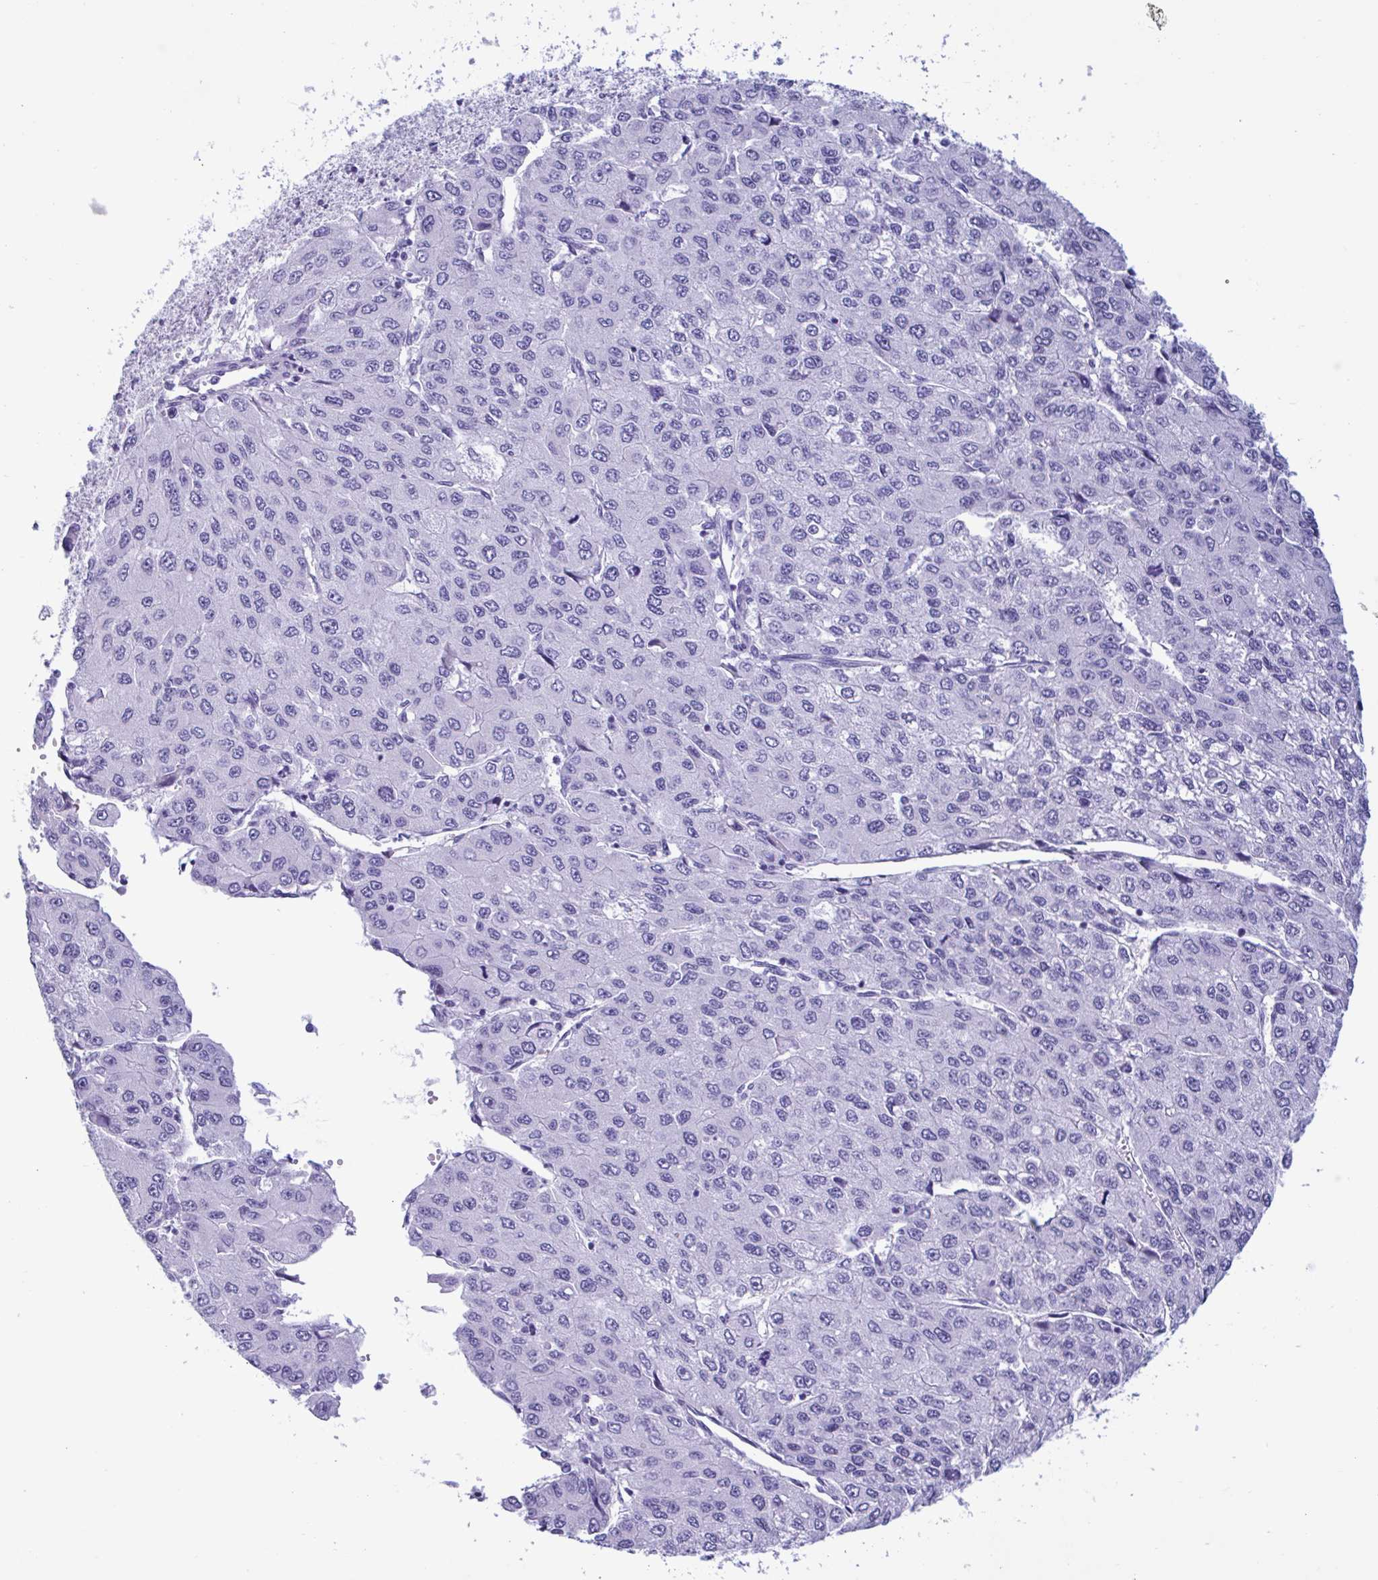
{"staining": {"intensity": "negative", "quantity": "none", "location": "none"}, "tissue": "liver cancer", "cell_type": "Tumor cells", "image_type": "cancer", "snomed": [{"axis": "morphology", "description": "Carcinoma, Hepatocellular, NOS"}, {"axis": "topography", "description": "Liver"}], "caption": "Image shows no protein positivity in tumor cells of hepatocellular carcinoma (liver) tissue.", "gene": "MRGPRG", "patient": {"sex": "female", "age": 66}}